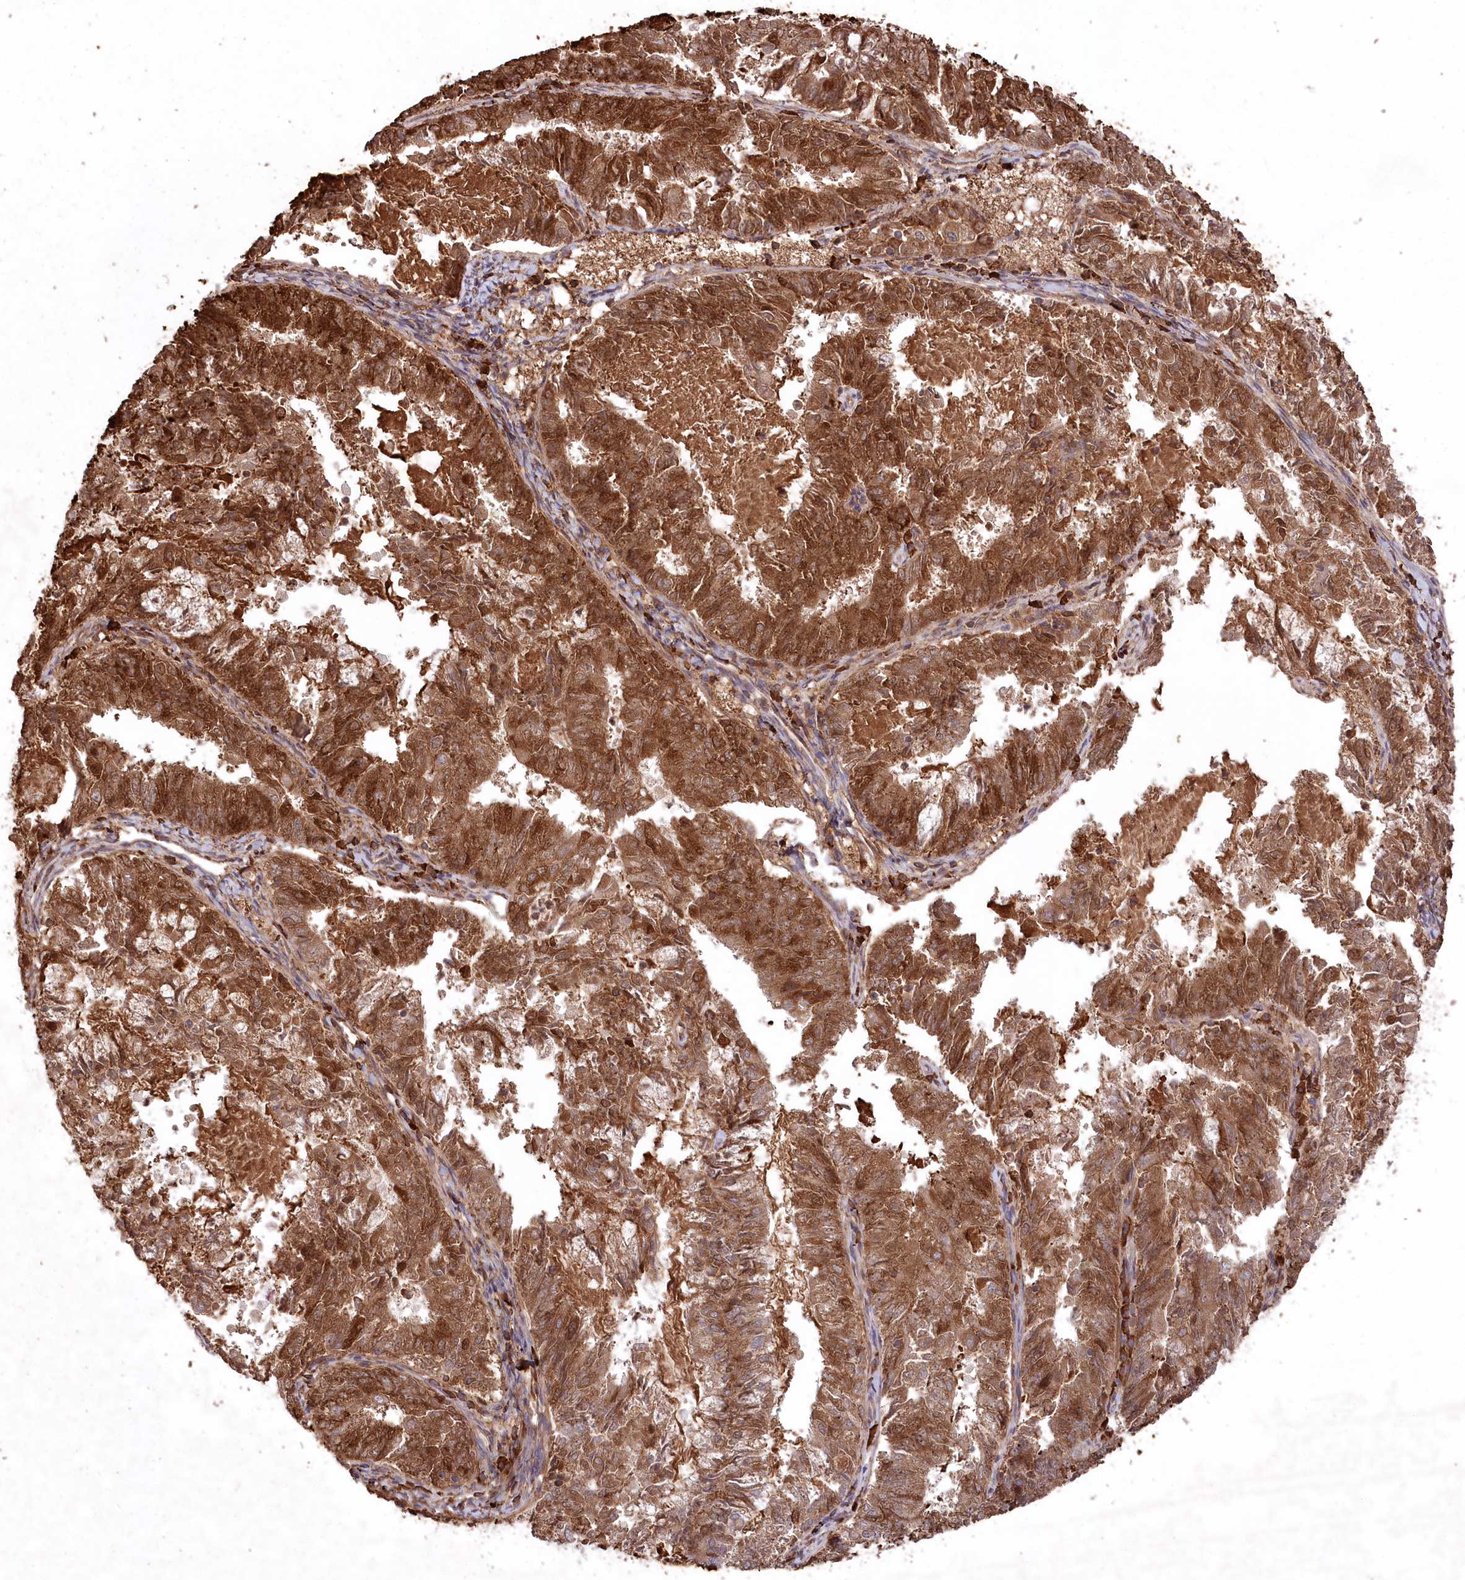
{"staining": {"intensity": "strong", "quantity": ">75%", "location": "cytoplasmic/membranous,nuclear"}, "tissue": "endometrial cancer", "cell_type": "Tumor cells", "image_type": "cancer", "snomed": [{"axis": "morphology", "description": "Adenocarcinoma, NOS"}, {"axis": "topography", "description": "Endometrium"}], "caption": "Protein expression analysis of human endometrial adenocarcinoma reveals strong cytoplasmic/membranous and nuclear staining in about >75% of tumor cells.", "gene": "PPP1R21", "patient": {"sex": "female", "age": 57}}